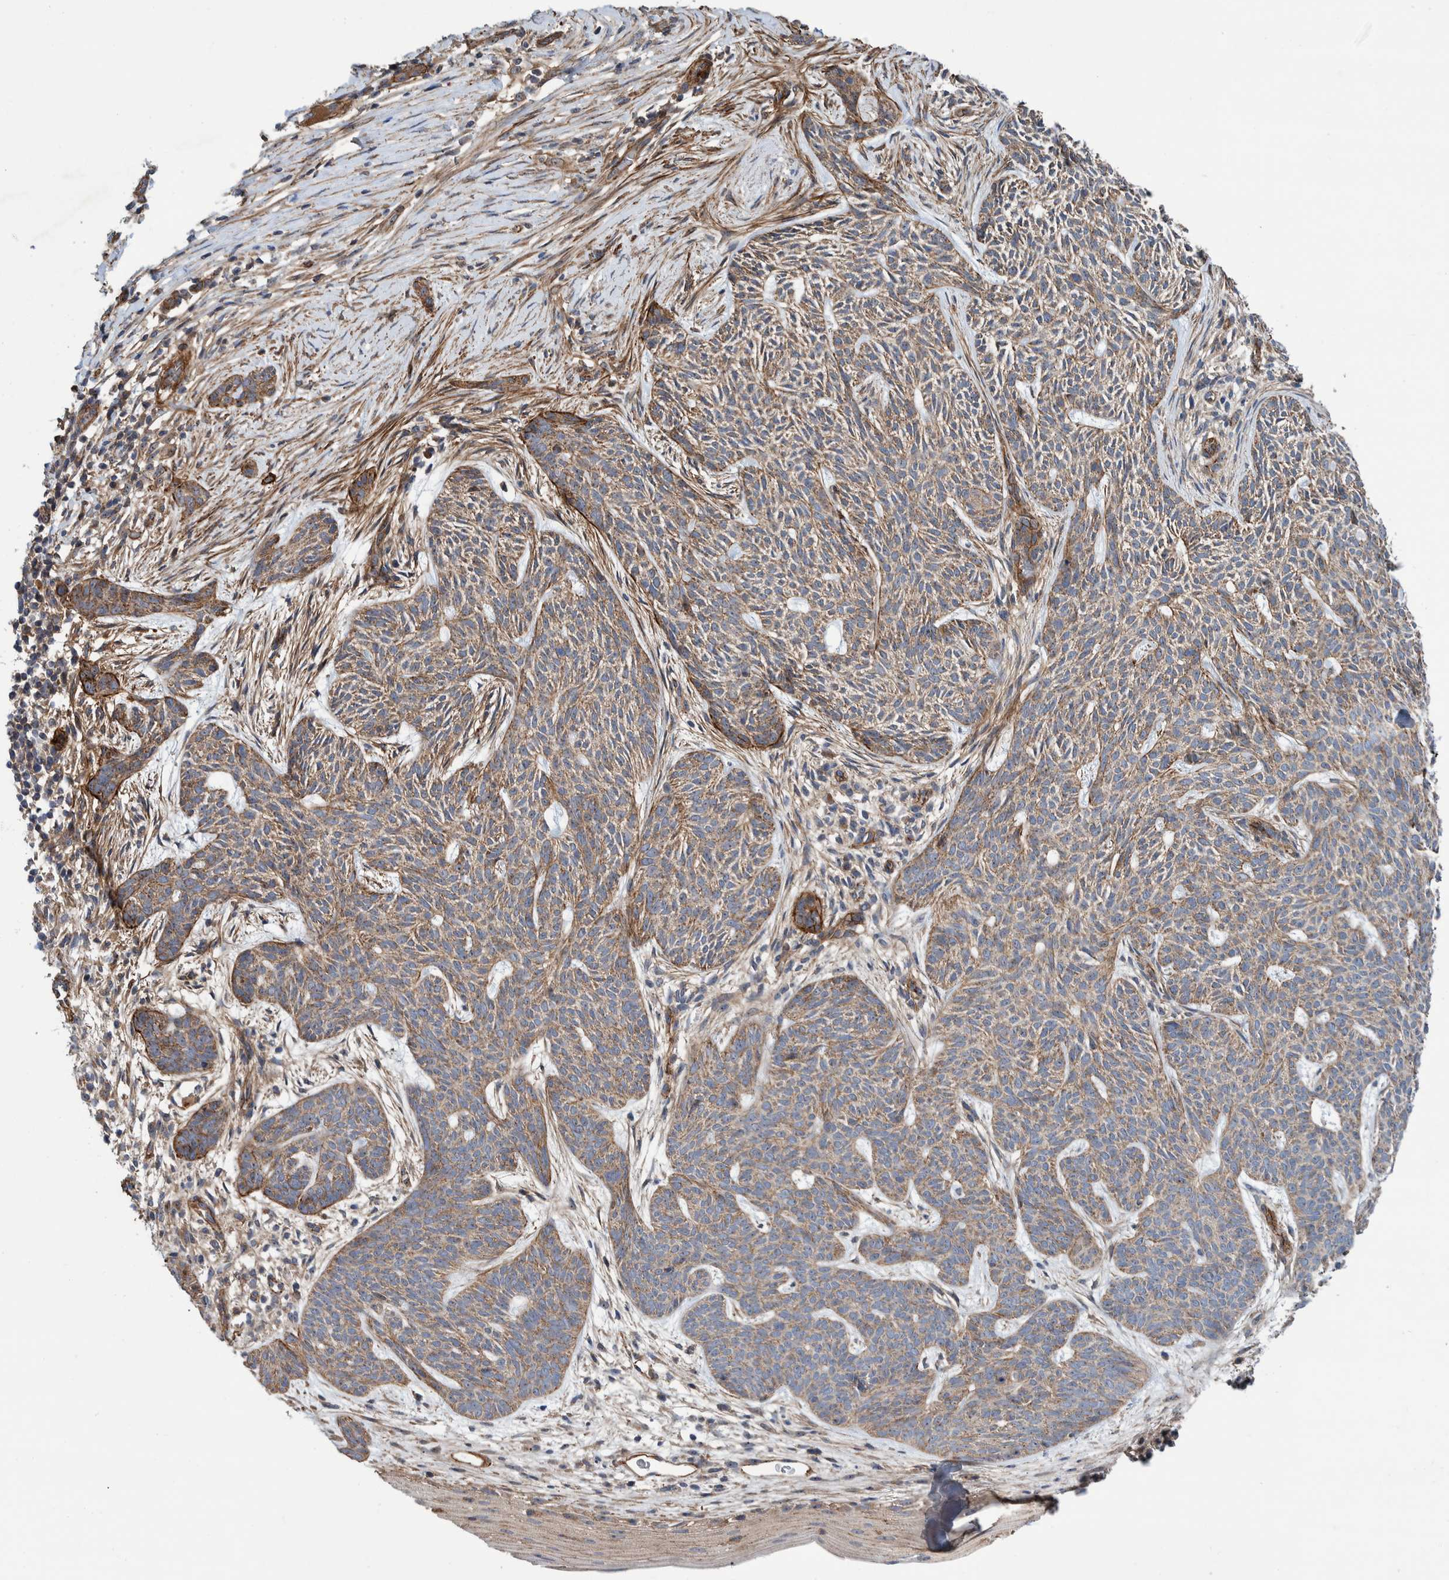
{"staining": {"intensity": "moderate", "quantity": ">75%", "location": "cytoplasmic/membranous"}, "tissue": "skin cancer", "cell_type": "Tumor cells", "image_type": "cancer", "snomed": [{"axis": "morphology", "description": "Basal cell carcinoma"}, {"axis": "topography", "description": "Skin"}], "caption": "DAB immunohistochemical staining of basal cell carcinoma (skin) displays moderate cytoplasmic/membranous protein positivity in about >75% of tumor cells.", "gene": "SLC25A10", "patient": {"sex": "female", "age": 59}}